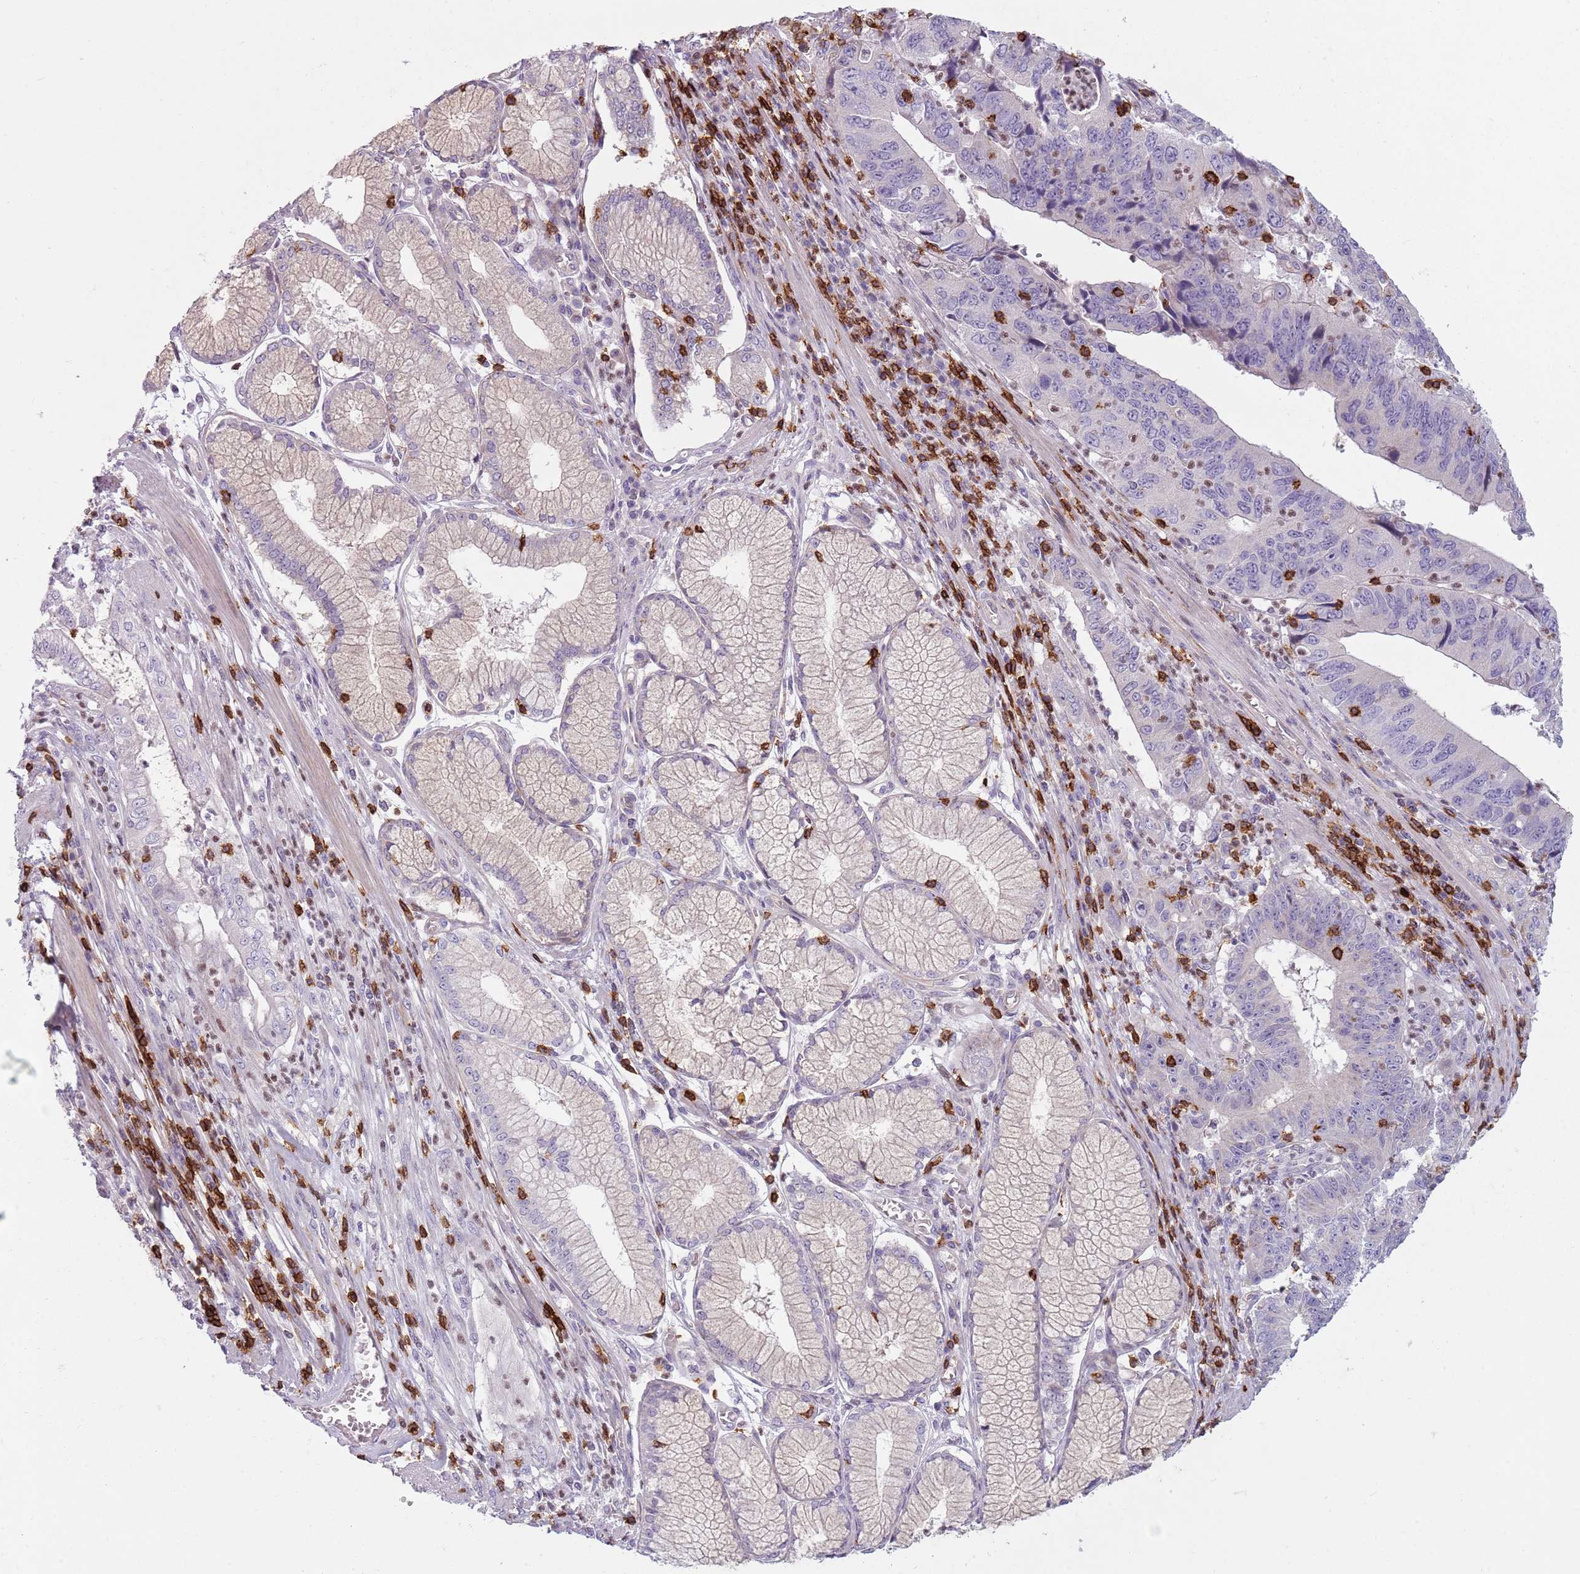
{"staining": {"intensity": "negative", "quantity": "none", "location": "none"}, "tissue": "stomach cancer", "cell_type": "Tumor cells", "image_type": "cancer", "snomed": [{"axis": "morphology", "description": "Adenocarcinoma, NOS"}, {"axis": "topography", "description": "Stomach"}], "caption": "Stomach cancer (adenocarcinoma) was stained to show a protein in brown. There is no significant expression in tumor cells. (Stains: DAB (3,3'-diaminobenzidine) immunohistochemistry with hematoxylin counter stain, Microscopy: brightfield microscopy at high magnification).", "gene": "ZNF583", "patient": {"sex": "male", "age": 59}}